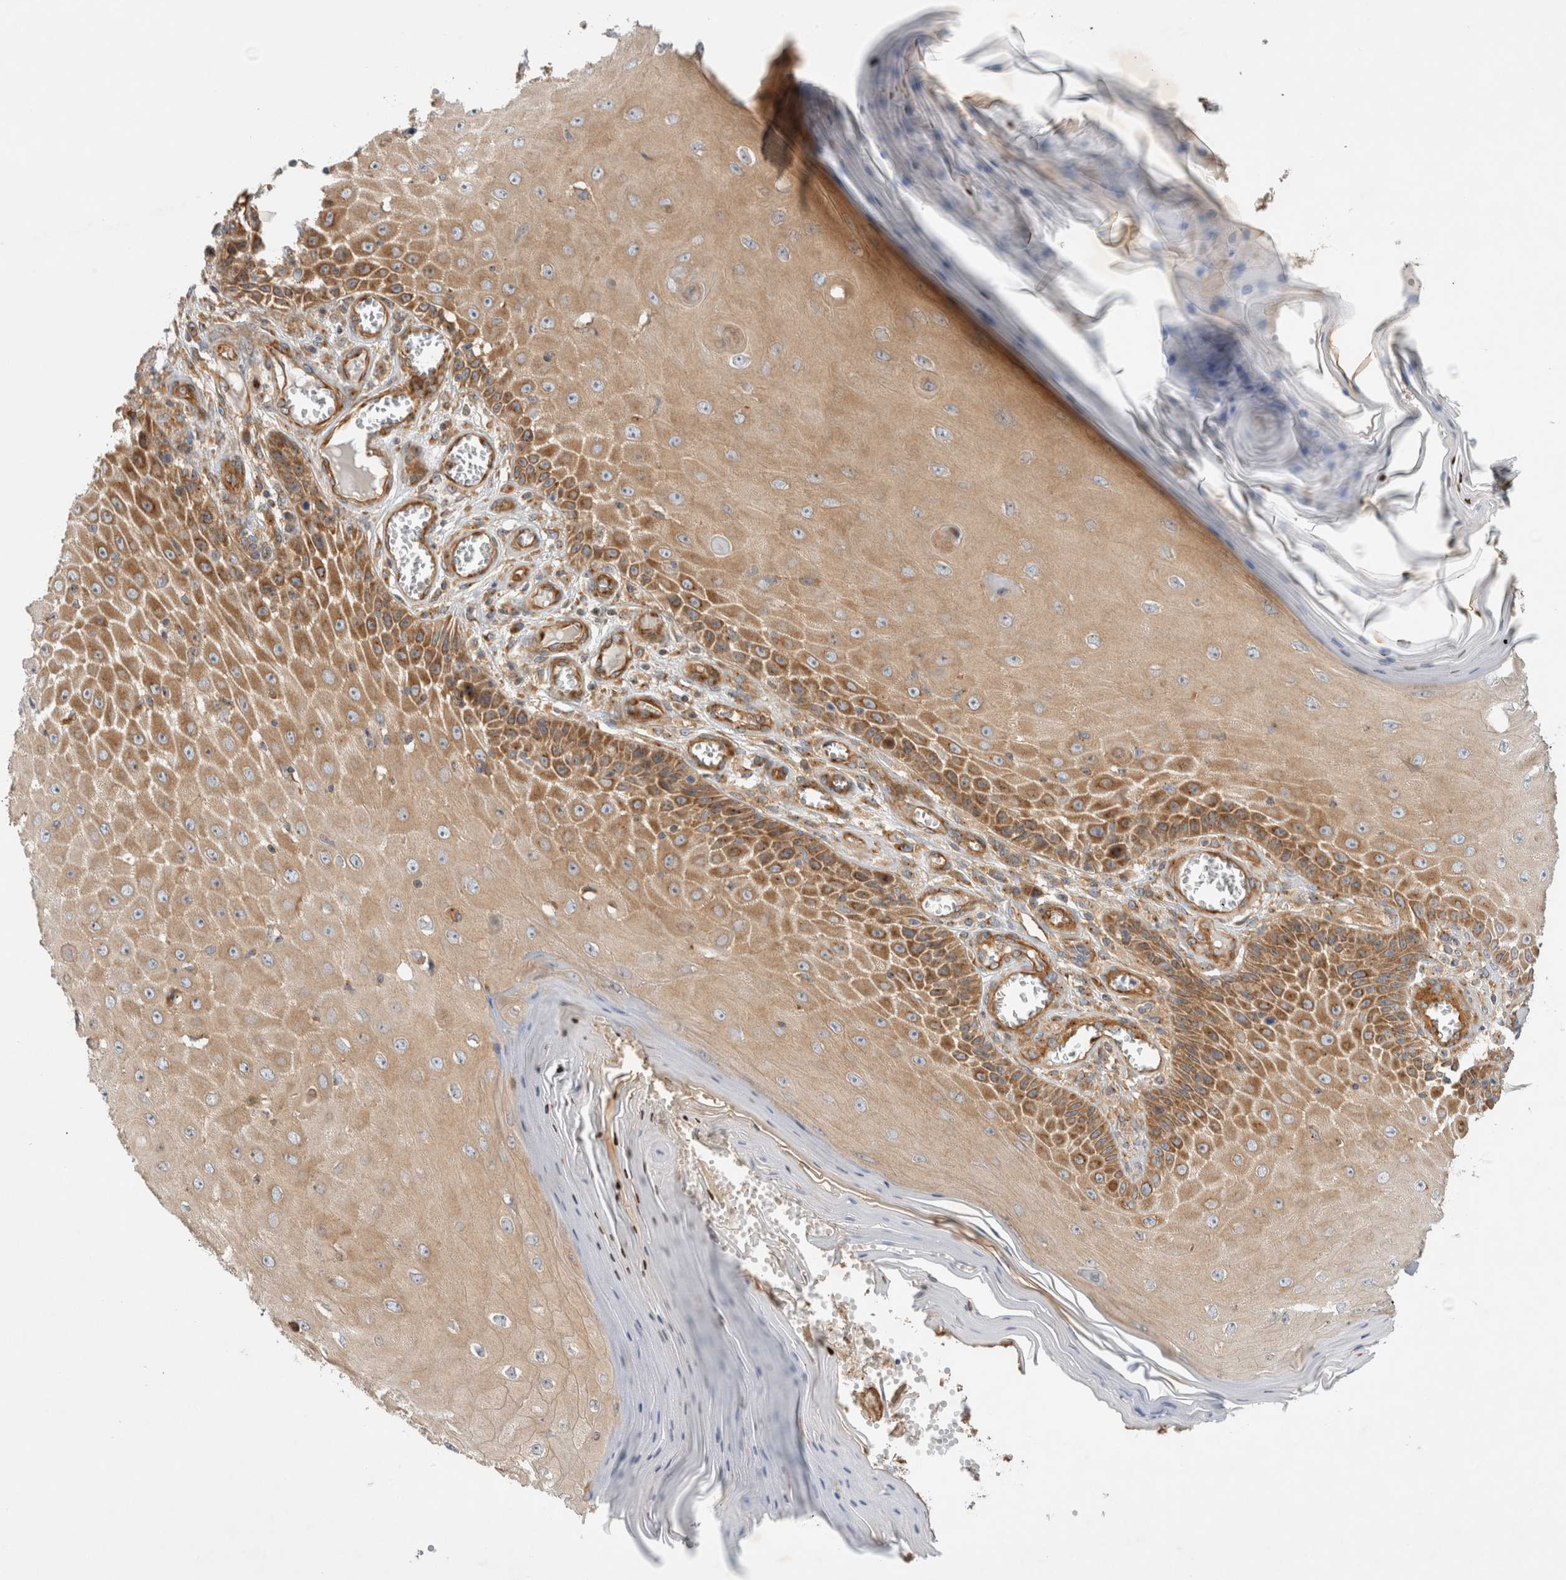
{"staining": {"intensity": "moderate", "quantity": ">75%", "location": "cytoplasmic/membranous"}, "tissue": "skin cancer", "cell_type": "Tumor cells", "image_type": "cancer", "snomed": [{"axis": "morphology", "description": "Squamous cell carcinoma, NOS"}, {"axis": "topography", "description": "Skin"}], "caption": "The histopathology image shows immunohistochemical staining of skin squamous cell carcinoma. There is moderate cytoplasmic/membranous expression is seen in about >75% of tumor cells. (IHC, brightfield microscopy, high magnification).", "gene": "GPR150", "patient": {"sex": "female", "age": 73}}